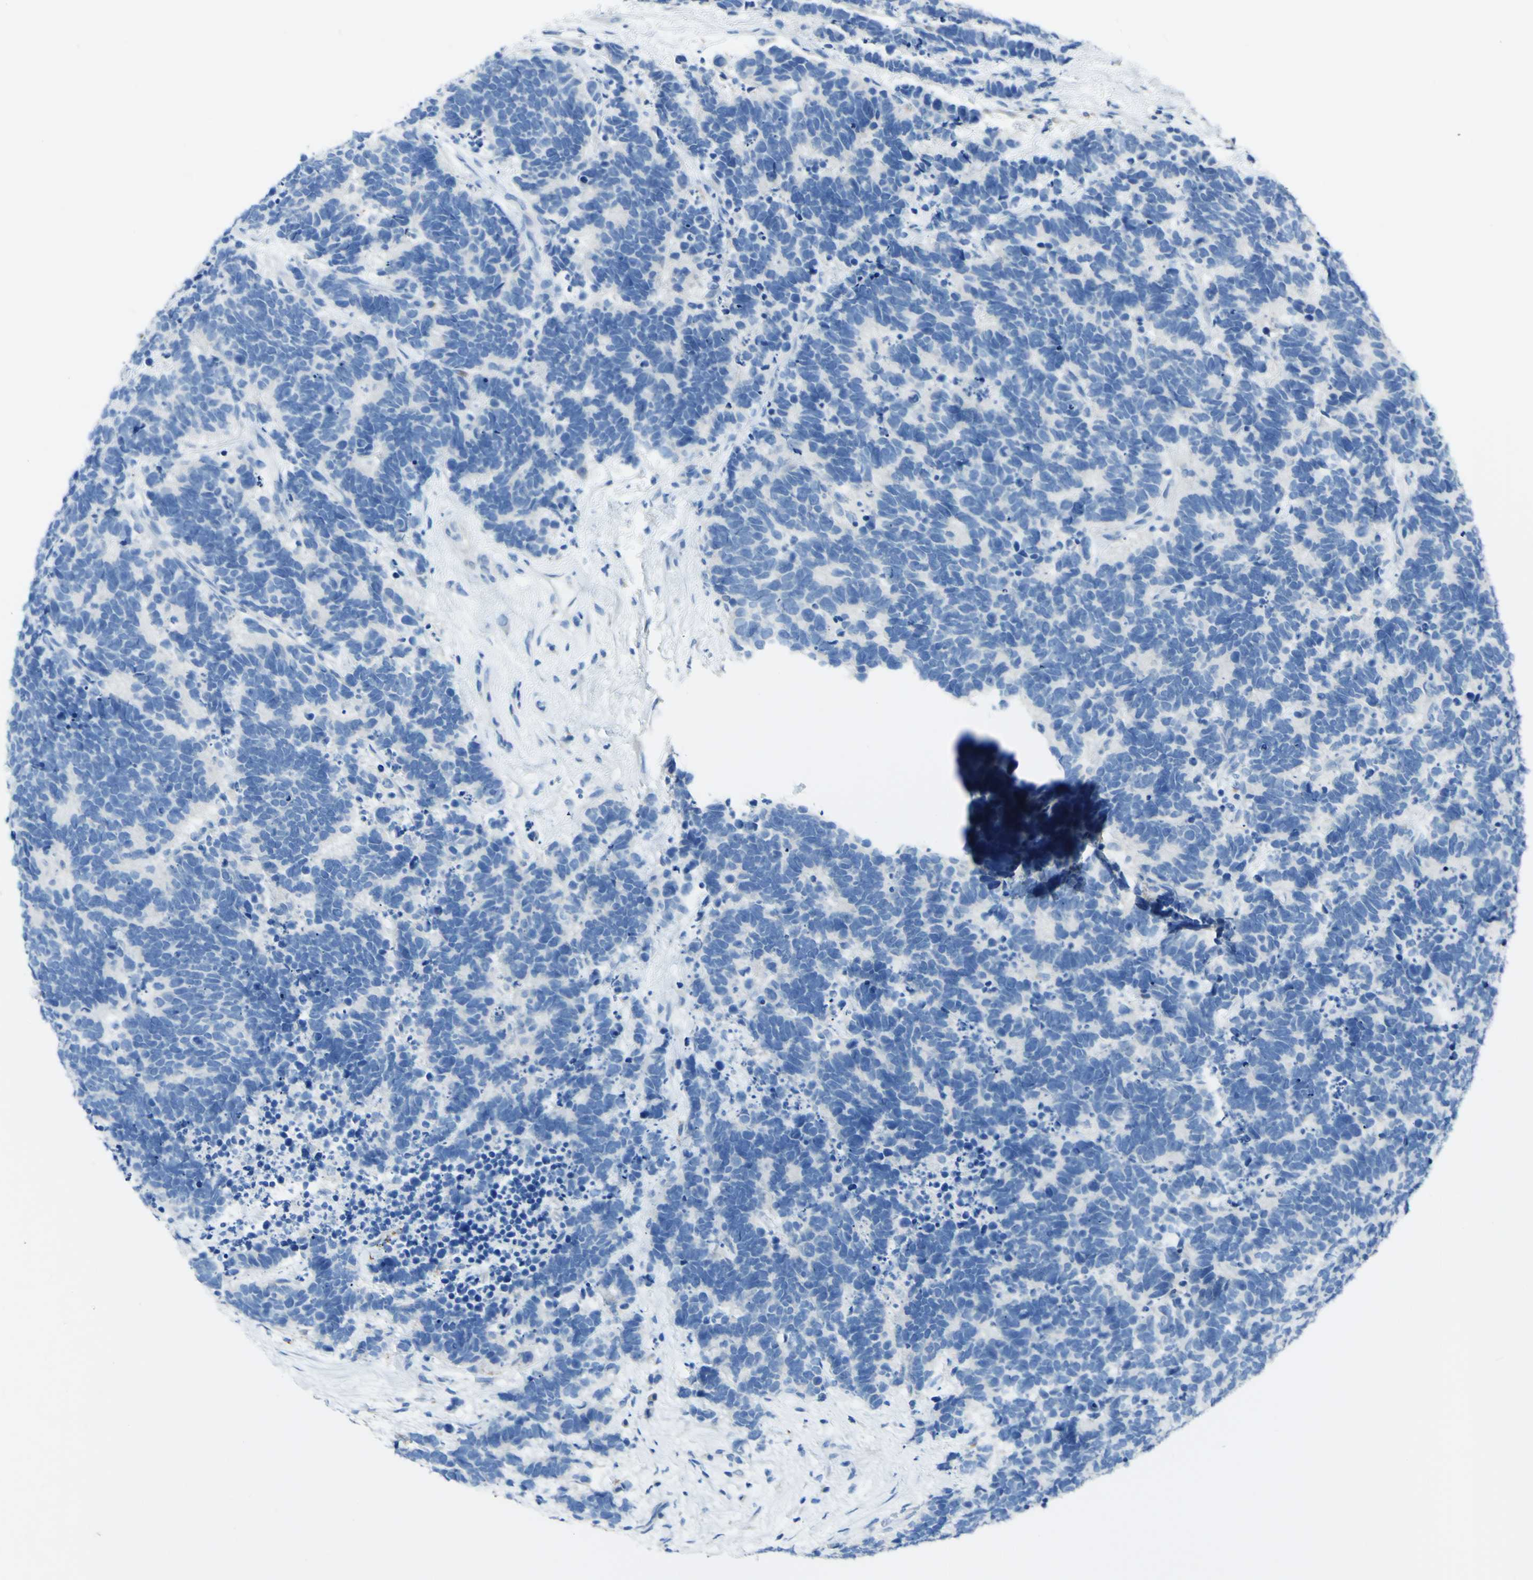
{"staining": {"intensity": "negative", "quantity": "none", "location": "none"}, "tissue": "carcinoid", "cell_type": "Tumor cells", "image_type": "cancer", "snomed": [{"axis": "morphology", "description": "Carcinoma, NOS"}, {"axis": "morphology", "description": "Carcinoid, malignant, NOS"}, {"axis": "topography", "description": "Urinary bladder"}], "caption": "DAB (3,3'-diaminobenzidine) immunohistochemical staining of carcinoma shows no significant positivity in tumor cells.", "gene": "FGF4", "patient": {"sex": "male", "age": 57}}